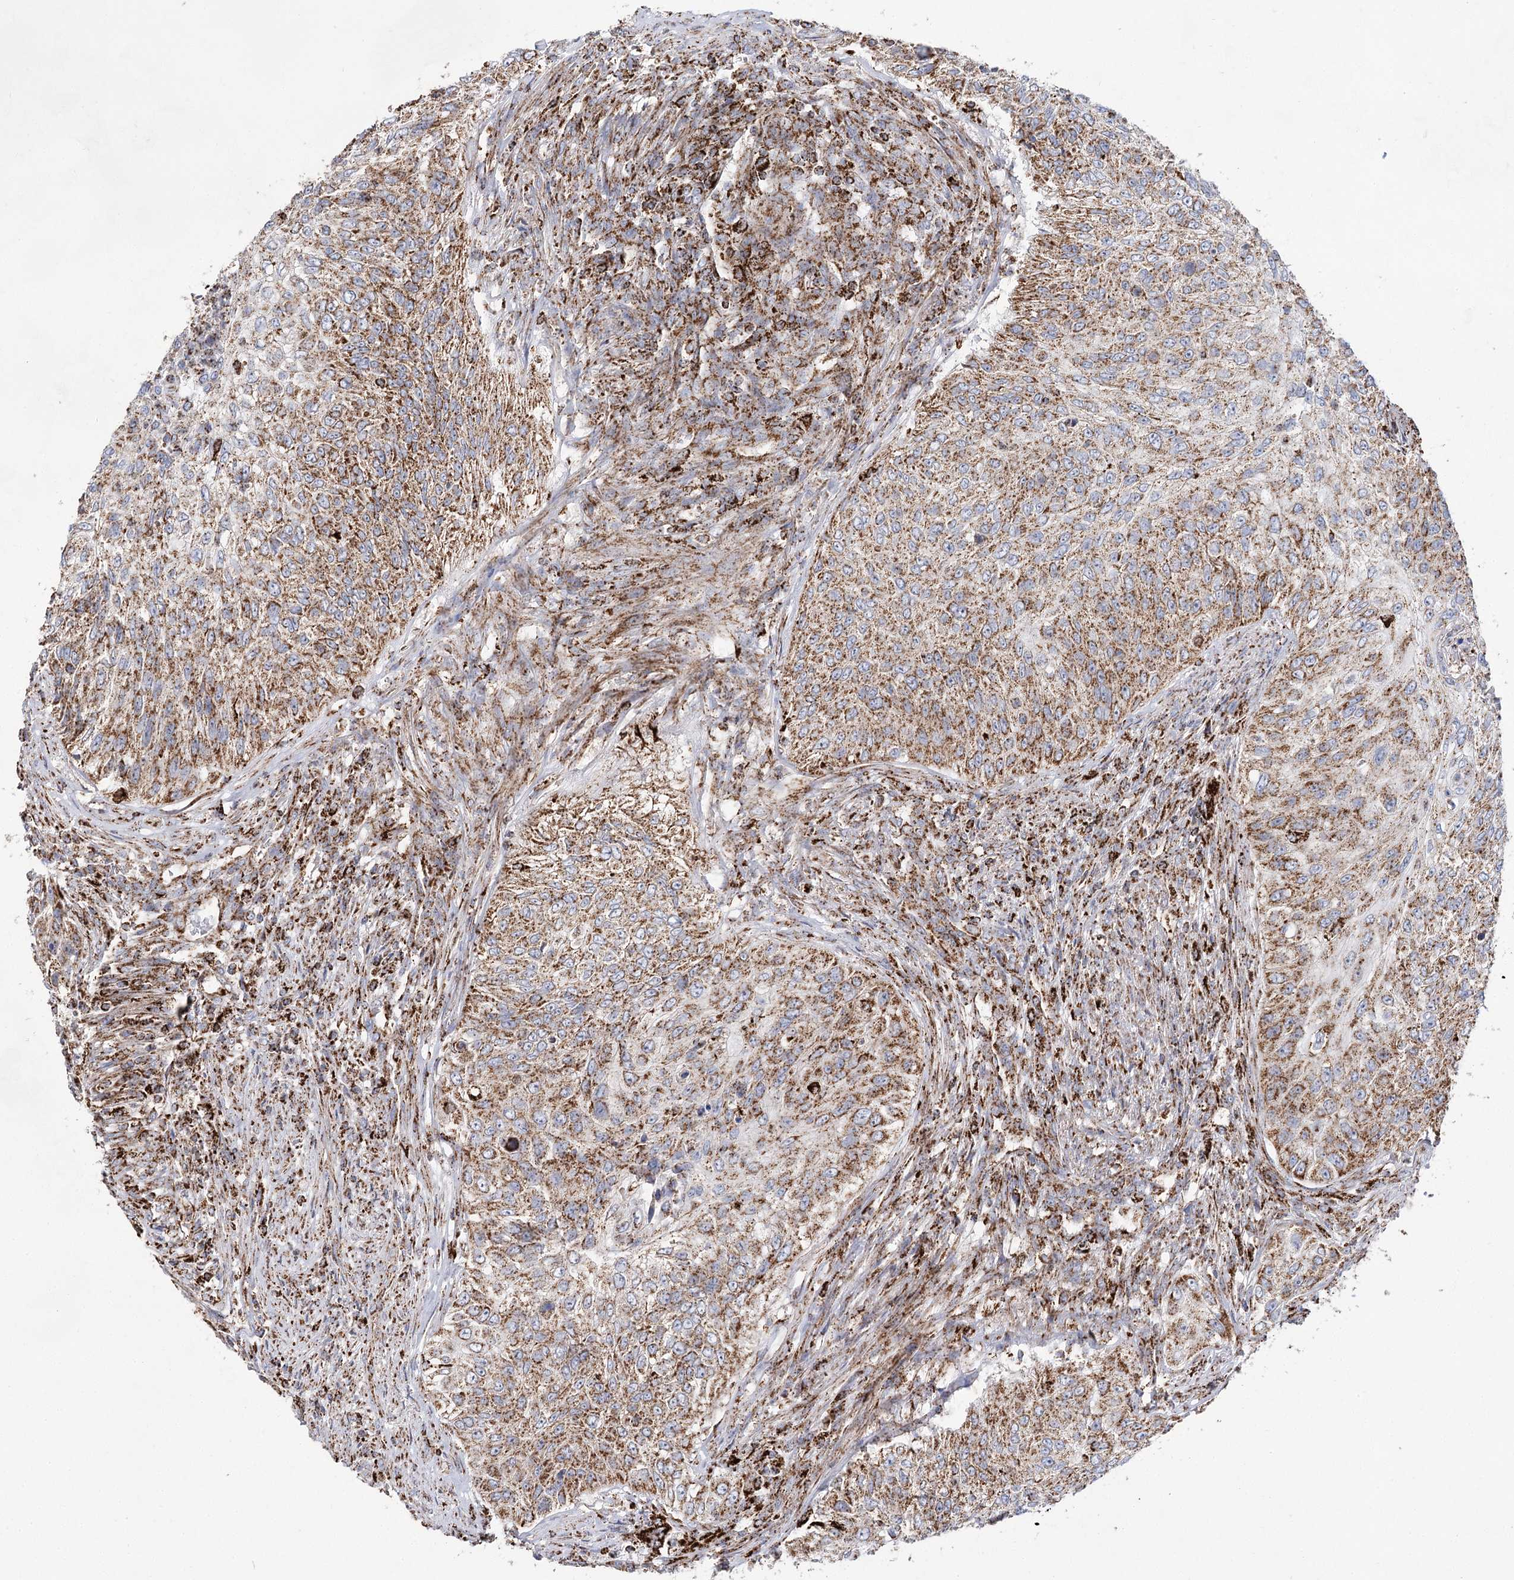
{"staining": {"intensity": "moderate", "quantity": ">75%", "location": "cytoplasmic/membranous"}, "tissue": "urothelial cancer", "cell_type": "Tumor cells", "image_type": "cancer", "snomed": [{"axis": "morphology", "description": "Urothelial carcinoma, High grade"}, {"axis": "topography", "description": "Urinary bladder"}], "caption": "This histopathology image reveals immunohistochemistry staining of human urothelial carcinoma (high-grade), with medium moderate cytoplasmic/membranous positivity in about >75% of tumor cells.", "gene": "NADK2", "patient": {"sex": "female", "age": 60}}